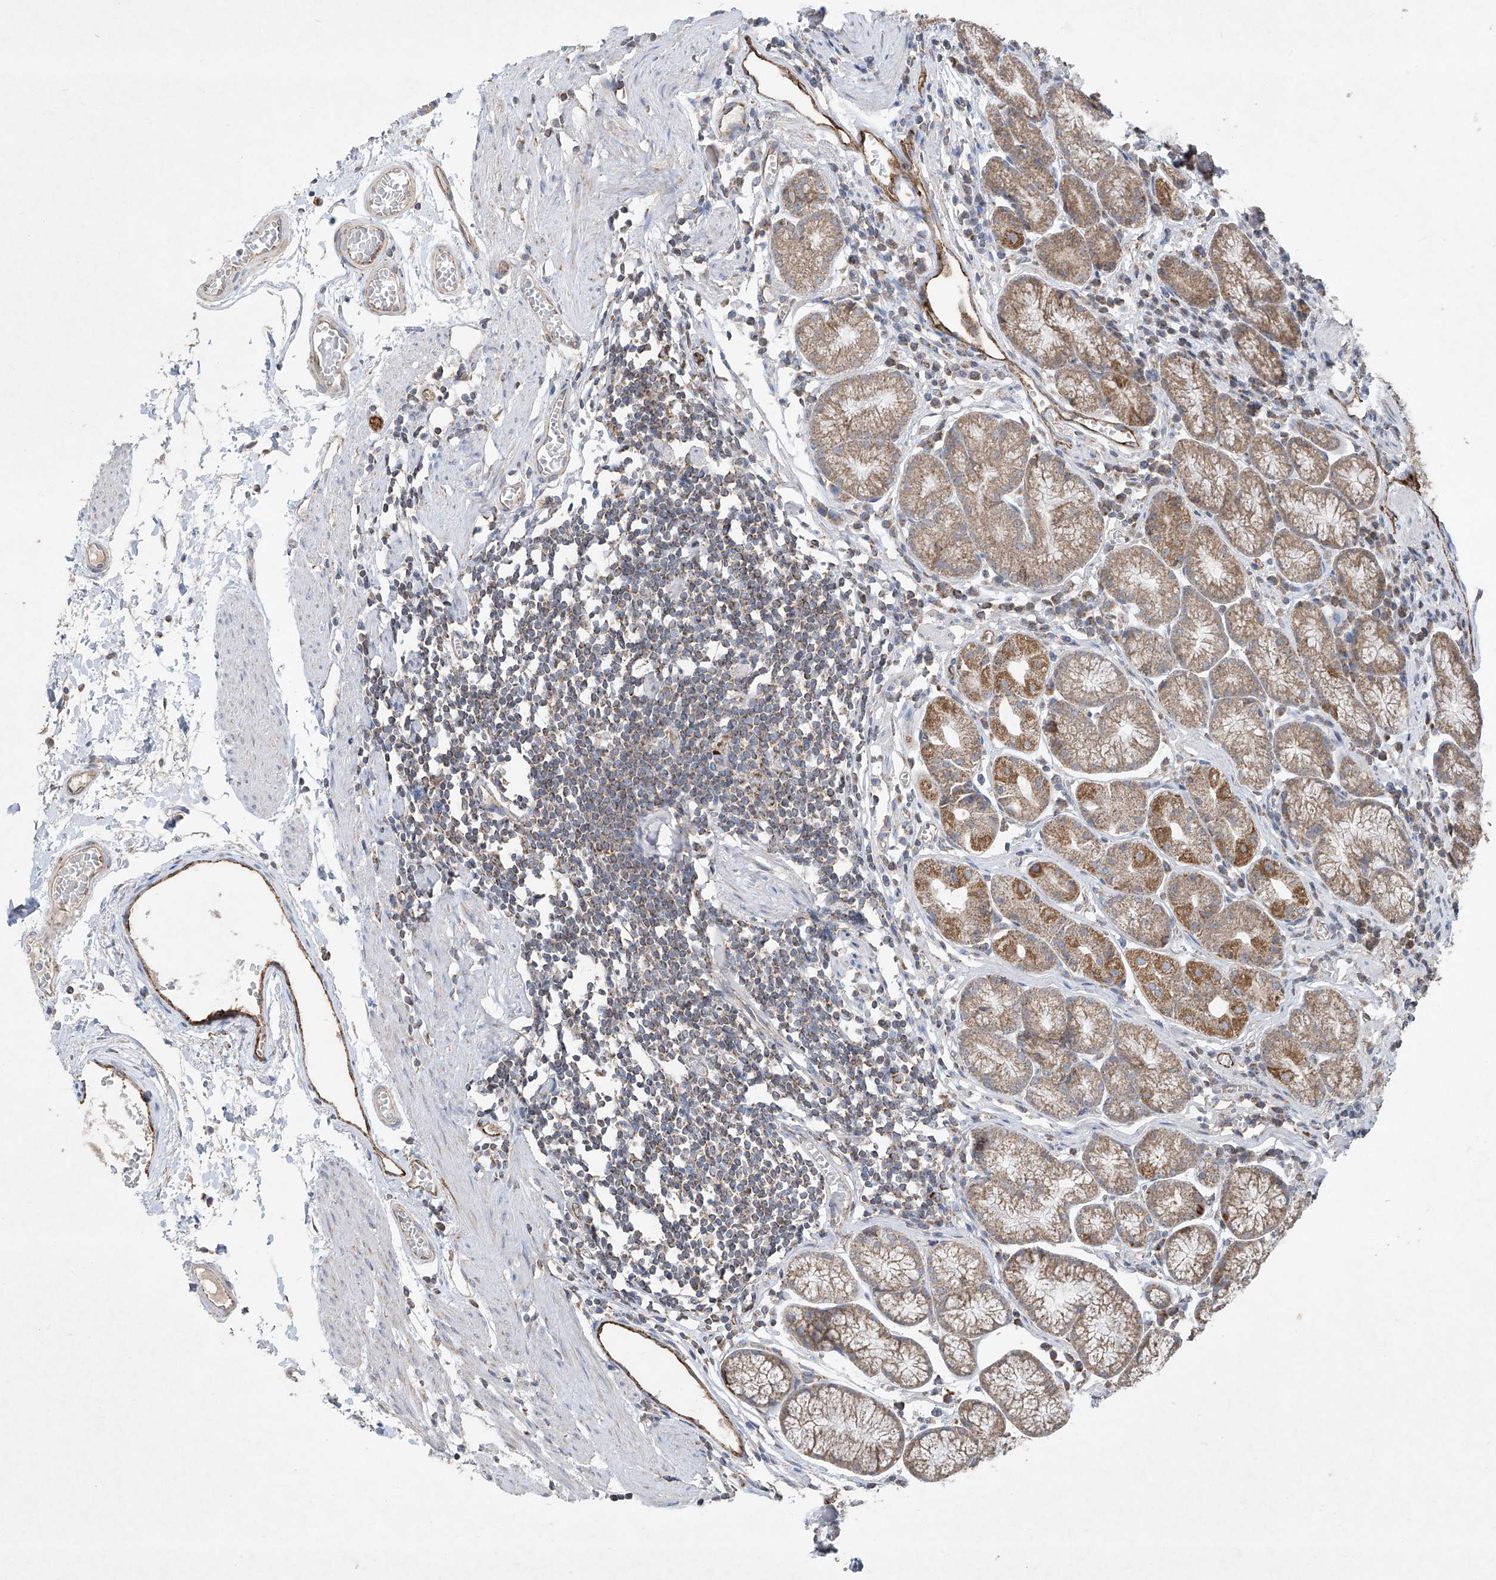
{"staining": {"intensity": "moderate", "quantity": ">75%", "location": "cytoplasmic/membranous"}, "tissue": "stomach", "cell_type": "Glandular cells", "image_type": "normal", "snomed": [{"axis": "morphology", "description": "Normal tissue, NOS"}, {"axis": "topography", "description": "Stomach"}], "caption": "This image reveals normal stomach stained with immunohistochemistry to label a protein in brown. The cytoplasmic/membranous of glandular cells show moderate positivity for the protein. Nuclei are counter-stained blue.", "gene": "UQCC1", "patient": {"sex": "male", "age": 55}}